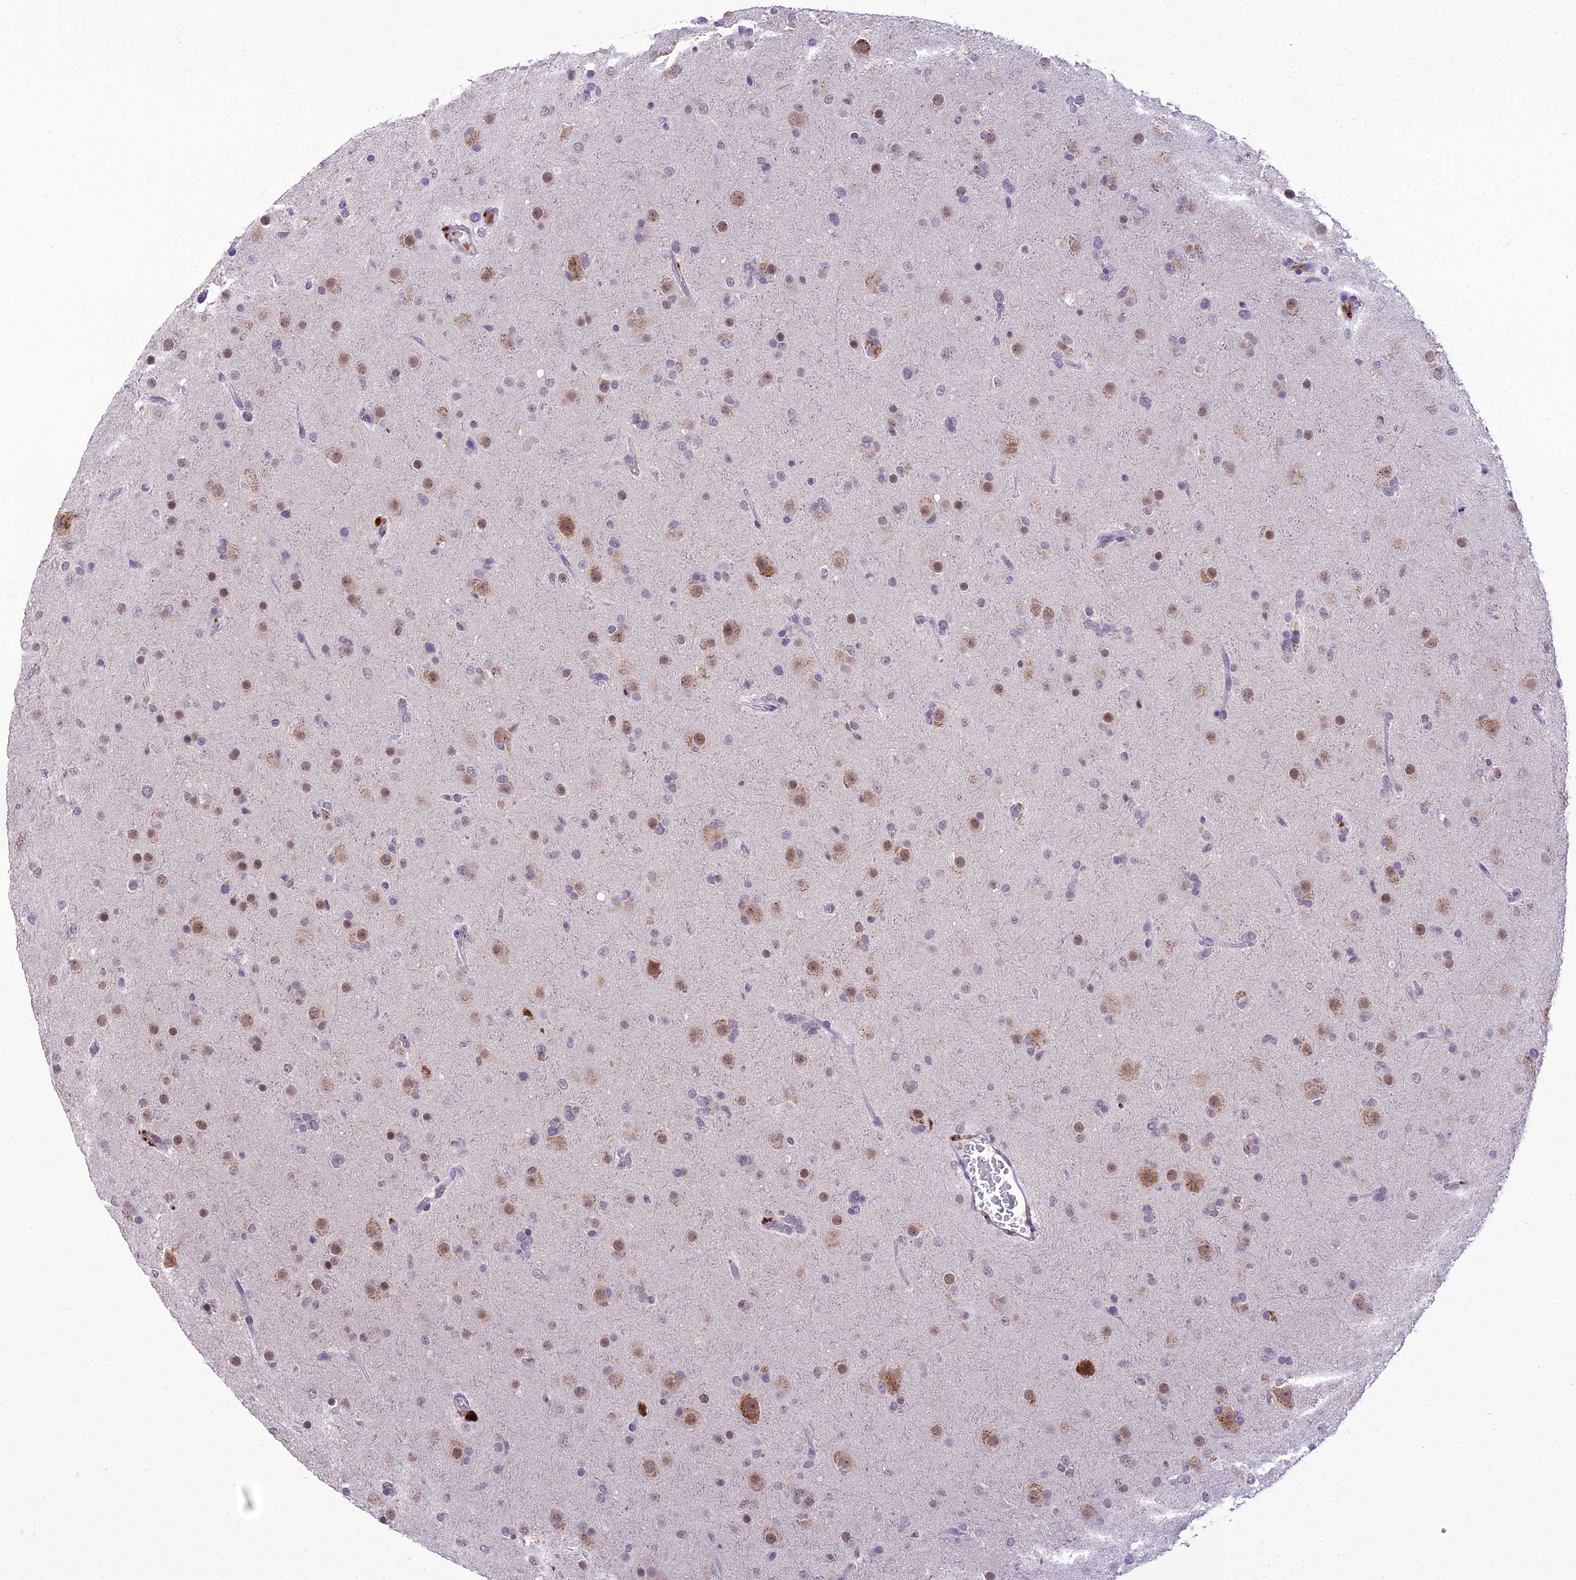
{"staining": {"intensity": "moderate", "quantity": "<25%", "location": "nuclear"}, "tissue": "glioma", "cell_type": "Tumor cells", "image_type": "cancer", "snomed": [{"axis": "morphology", "description": "Glioma, malignant, Low grade"}, {"axis": "topography", "description": "Brain"}], "caption": "A brown stain shows moderate nuclear staining of a protein in human malignant glioma (low-grade) tumor cells.", "gene": "SH3RF3", "patient": {"sex": "male", "age": 65}}